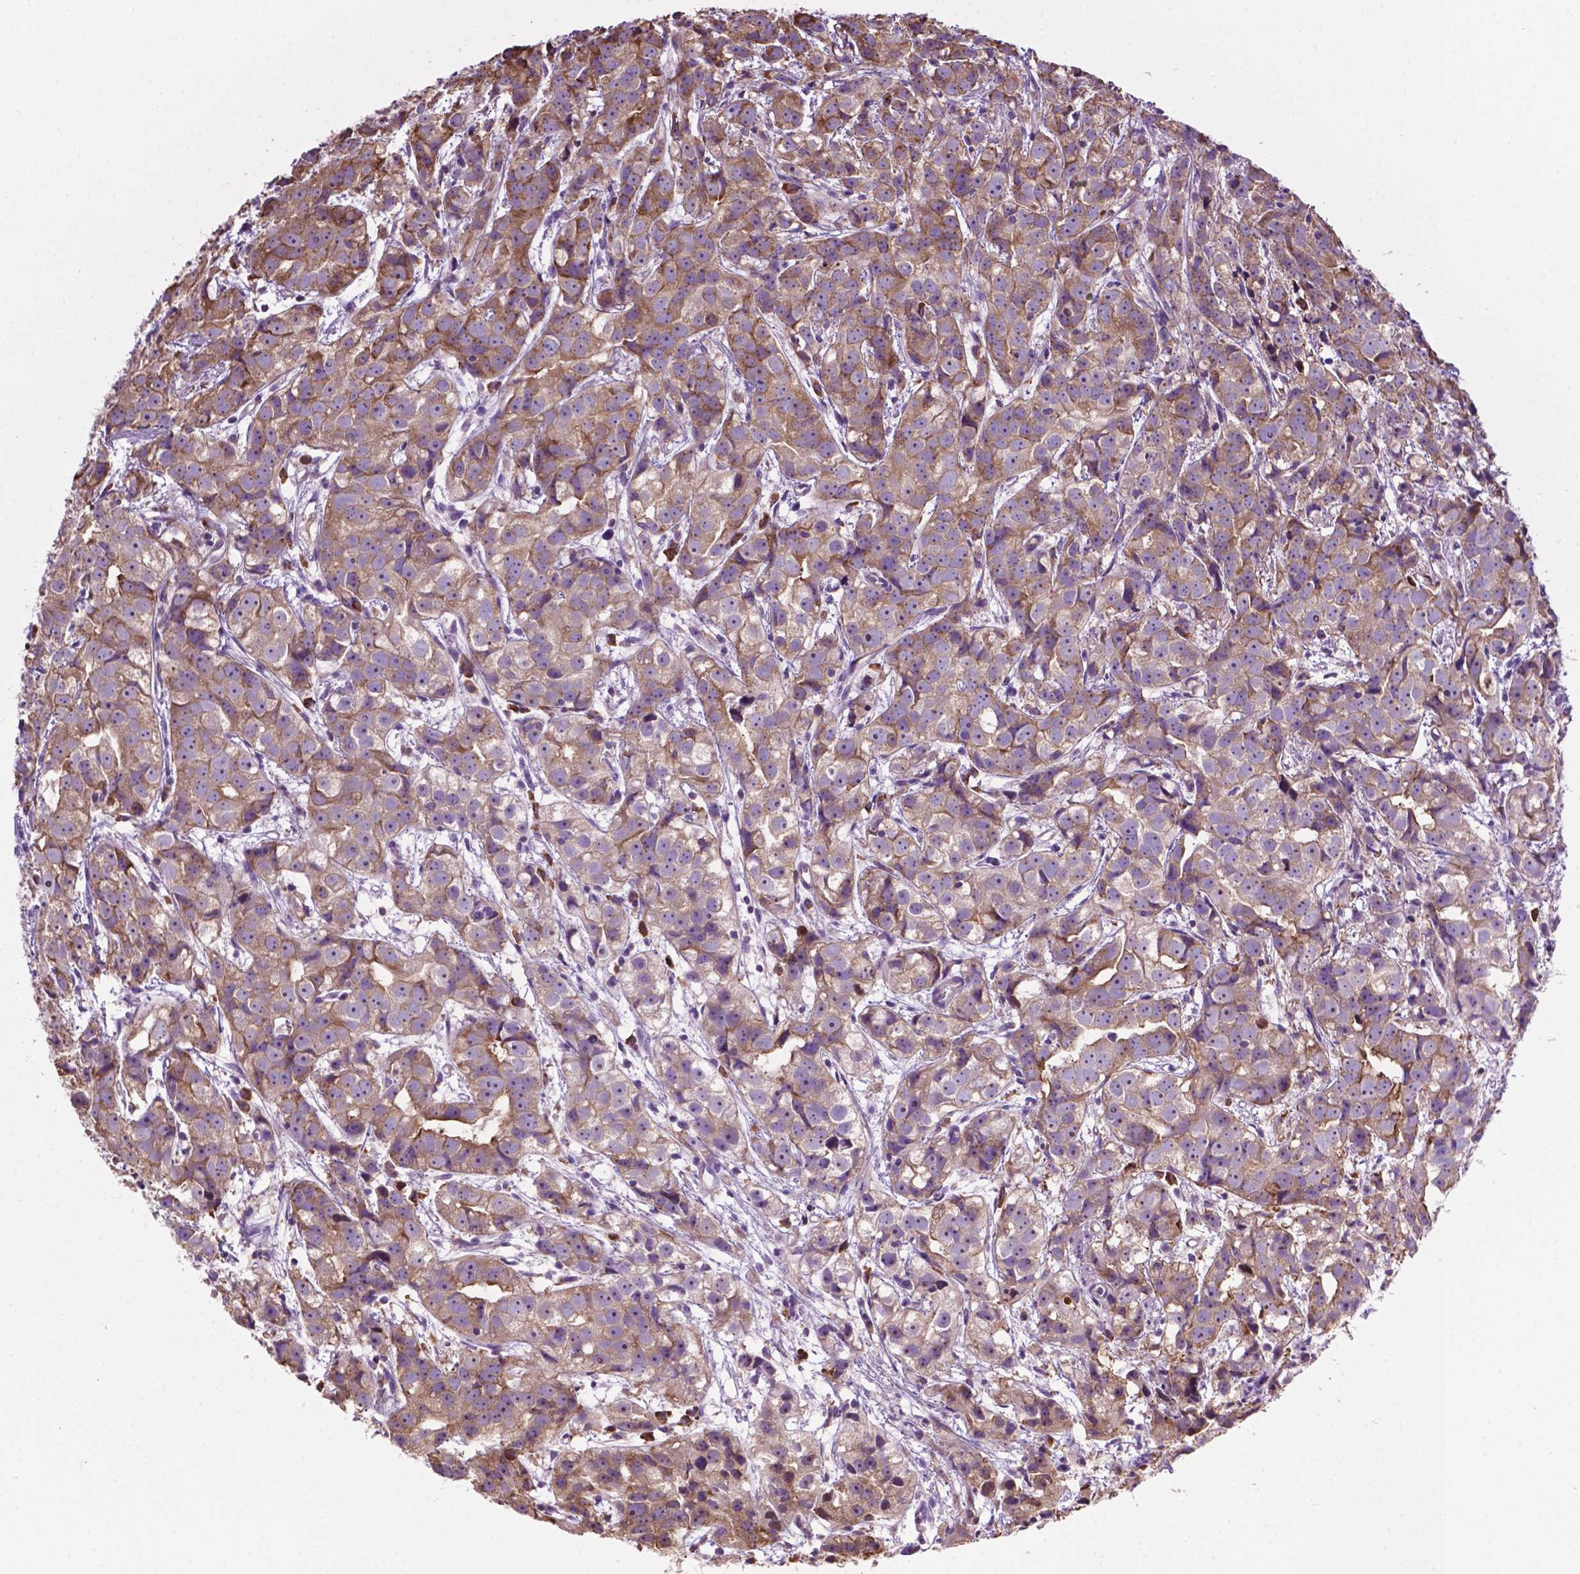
{"staining": {"intensity": "weak", "quantity": ">75%", "location": "cytoplasmic/membranous"}, "tissue": "prostate cancer", "cell_type": "Tumor cells", "image_type": "cancer", "snomed": [{"axis": "morphology", "description": "Adenocarcinoma, High grade"}, {"axis": "topography", "description": "Prostate"}], "caption": "Immunohistochemistry (IHC) of human prostate adenocarcinoma (high-grade) shows low levels of weak cytoplasmic/membranous expression in approximately >75% of tumor cells.", "gene": "RPL29", "patient": {"sex": "male", "age": 68}}